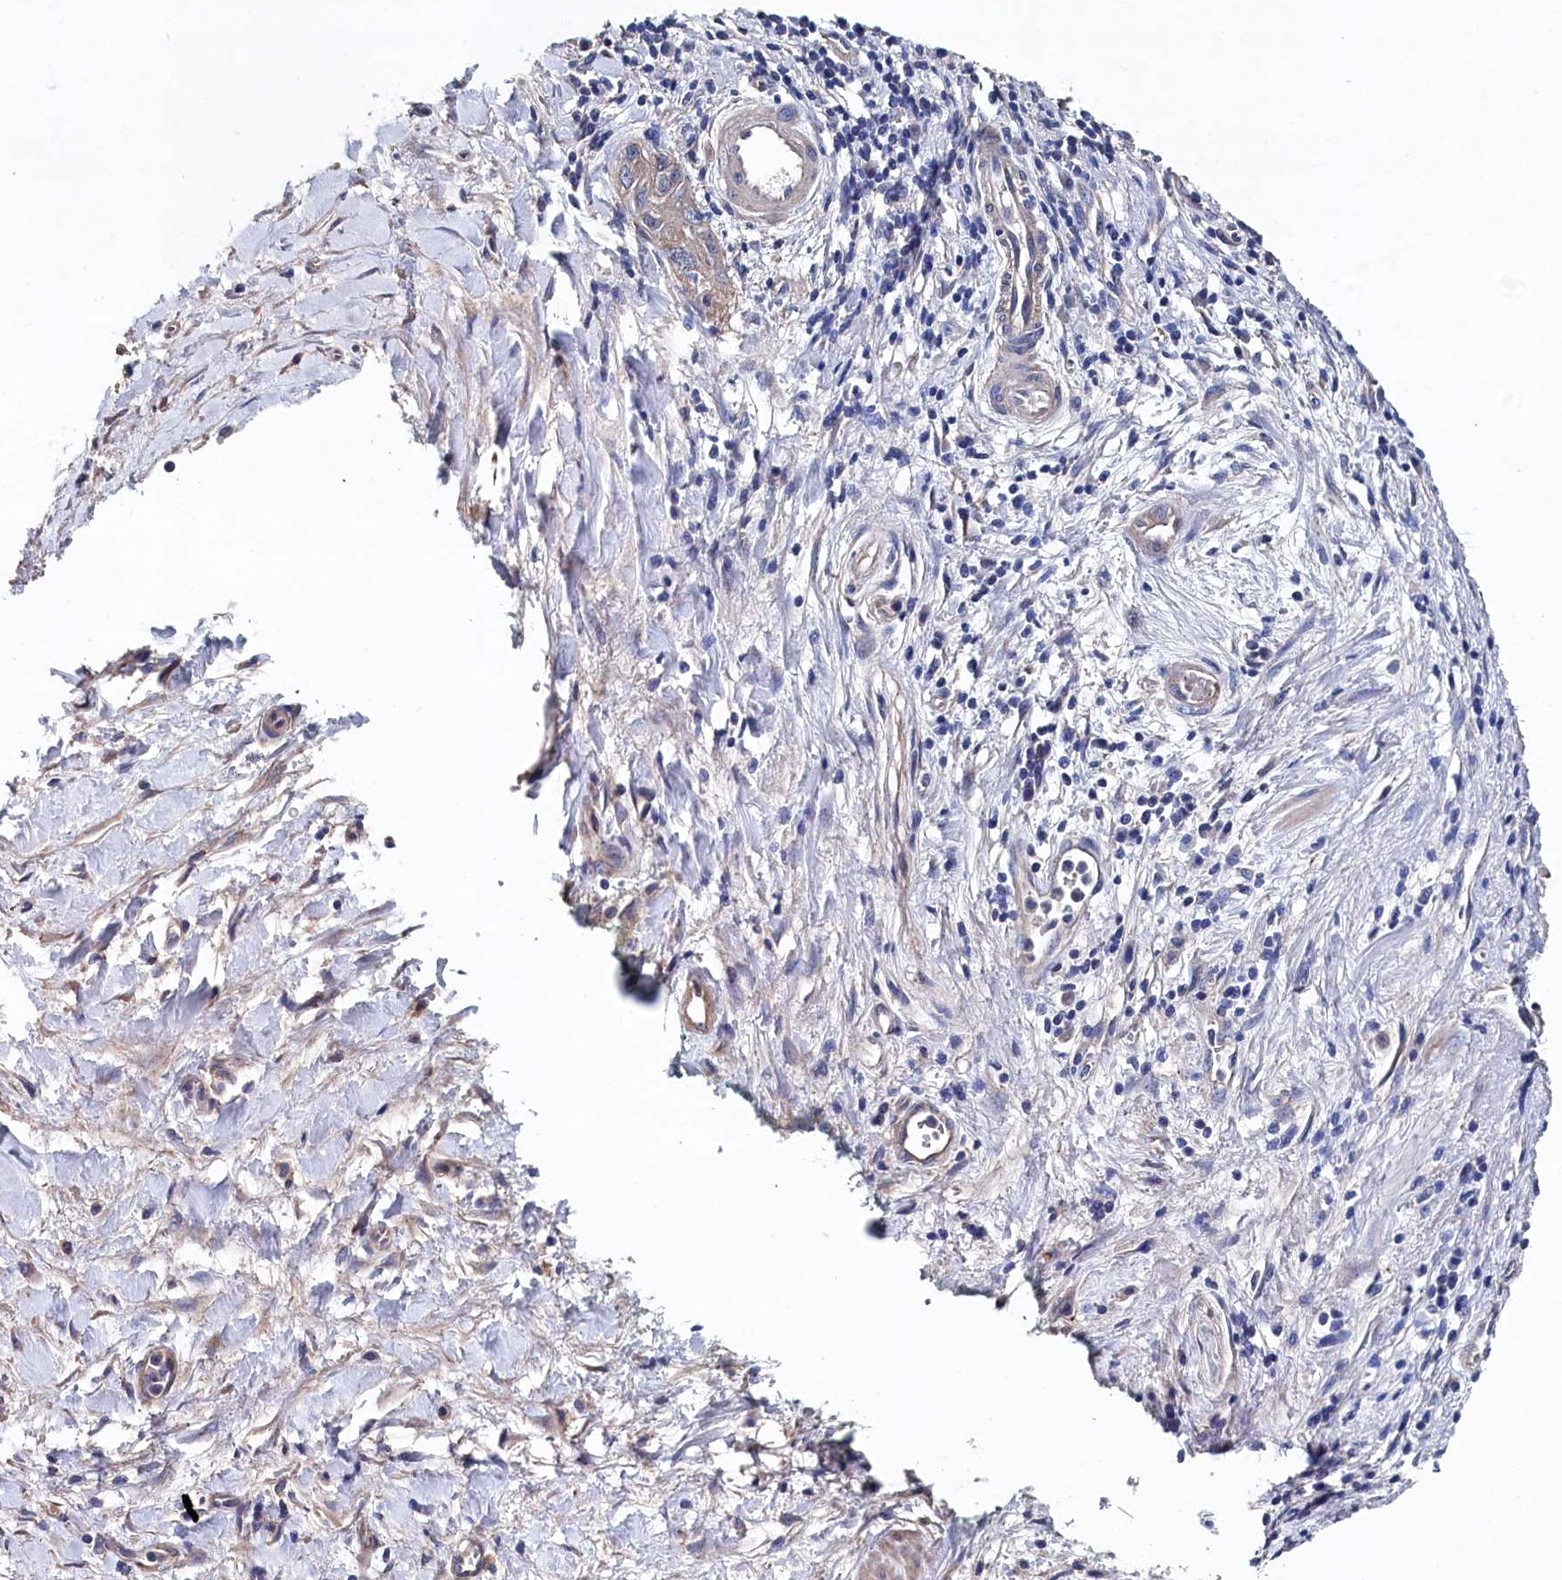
{"staining": {"intensity": "weak", "quantity": "<25%", "location": "cytoplasmic/membranous"}, "tissue": "pancreatic cancer", "cell_type": "Tumor cells", "image_type": "cancer", "snomed": [{"axis": "morphology", "description": "Adenocarcinoma, NOS"}, {"axis": "topography", "description": "Pancreas"}], "caption": "High power microscopy image of an immunohistochemistry photomicrograph of pancreatic adenocarcinoma, revealing no significant expression in tumor cells.", "gene": "BHMT", "patient": {"sex": "female", "age": 73}}